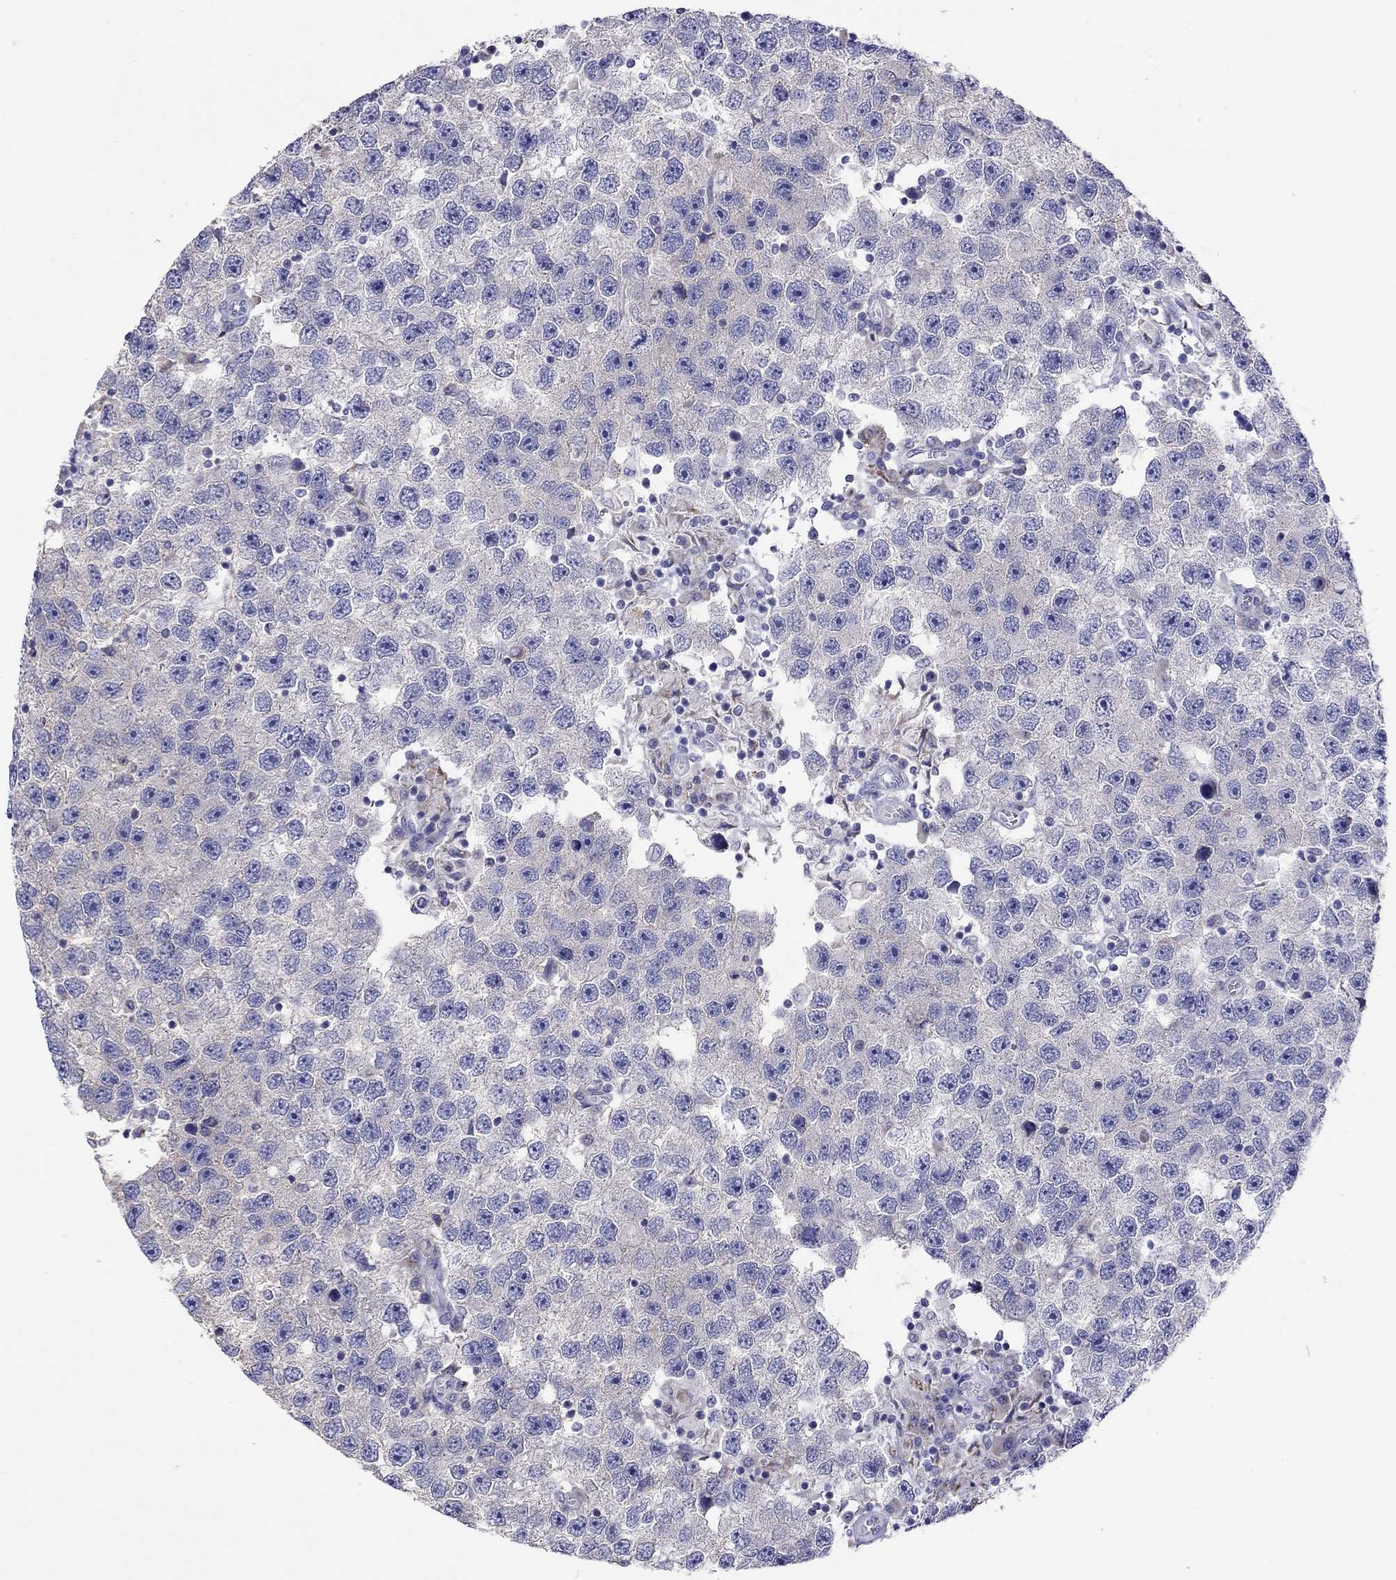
{"staining": {"intensity": "negative", "quantity": "none", "location": "none"}, "tissue": "testis cancer", "cell_type": "Tumor cells", "image_type": "cancer", "snomed": [{"axis": "morphology", "description": "Seminoma, NOS"}, {"axis": "topography", "description": "Testis"}], "caption": "High power microscopy photomicrograph of an immunohistochemistry (IHC) micrograph of testis seminoma, revealing no significant positivity in tumor cells.", "gene": "COL9A1", "patient": {"sex": "male", "age": 26}}